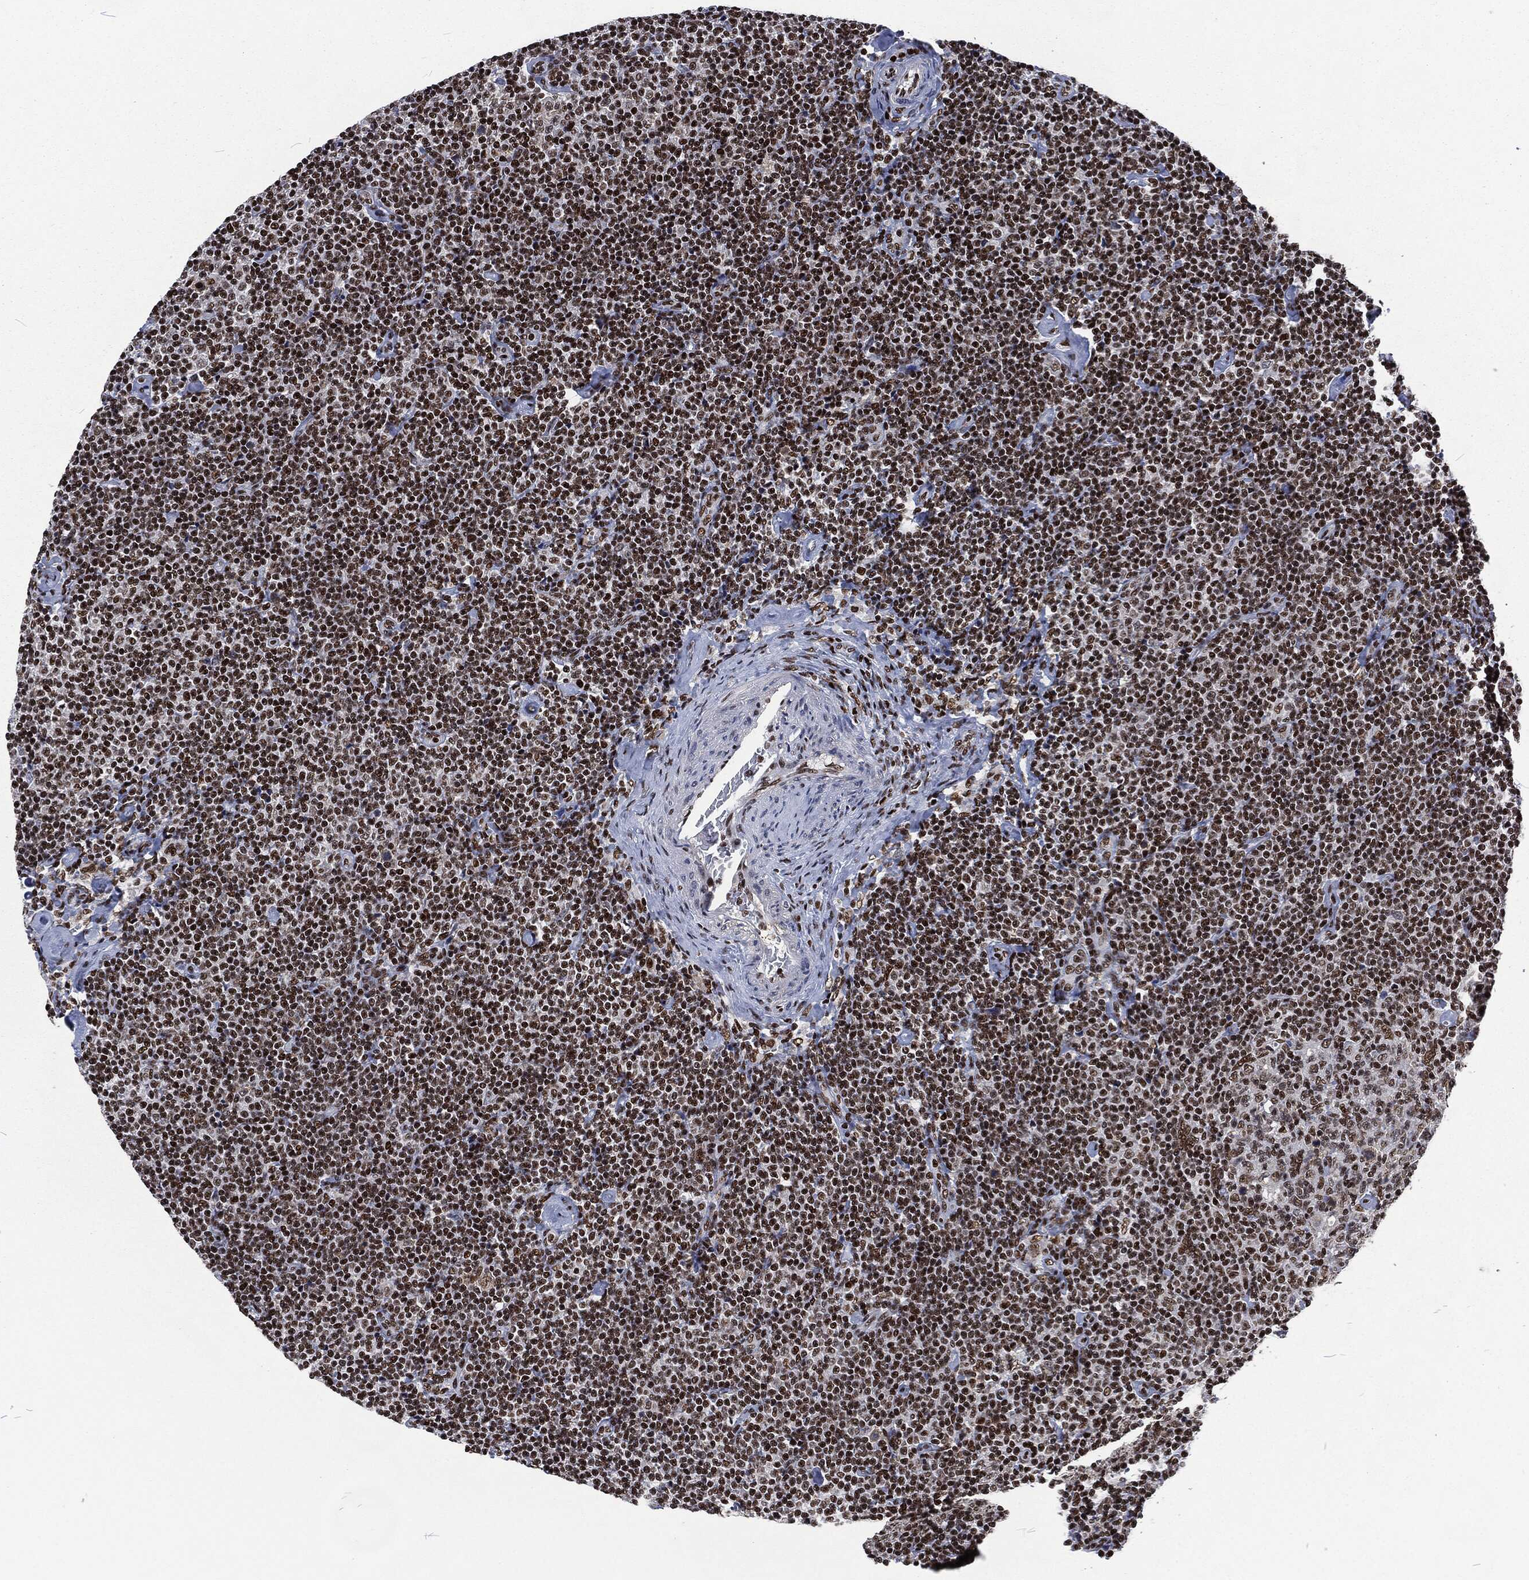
{"staining": {"intensity": "strong", "quantity": "25%-75%", "location": "nuclear"}, "tissue": "lymphoma", "cell_type": "Tumor cells", "image_type": "cancer", "snomed": [{"axis": "morphology", "description": "Malignant lymphoma, non-Hodgkin's type, Low grade"}, {"axis": "topography", "description": "Lymph node"}], "caption": "Brown immunohistochemical staining in human lymphoma reveals strong nuclear expression in about 25%-75% of tumor cells.", "gene": "DCPS", "patient": {"sex": "male", "age": 81}}